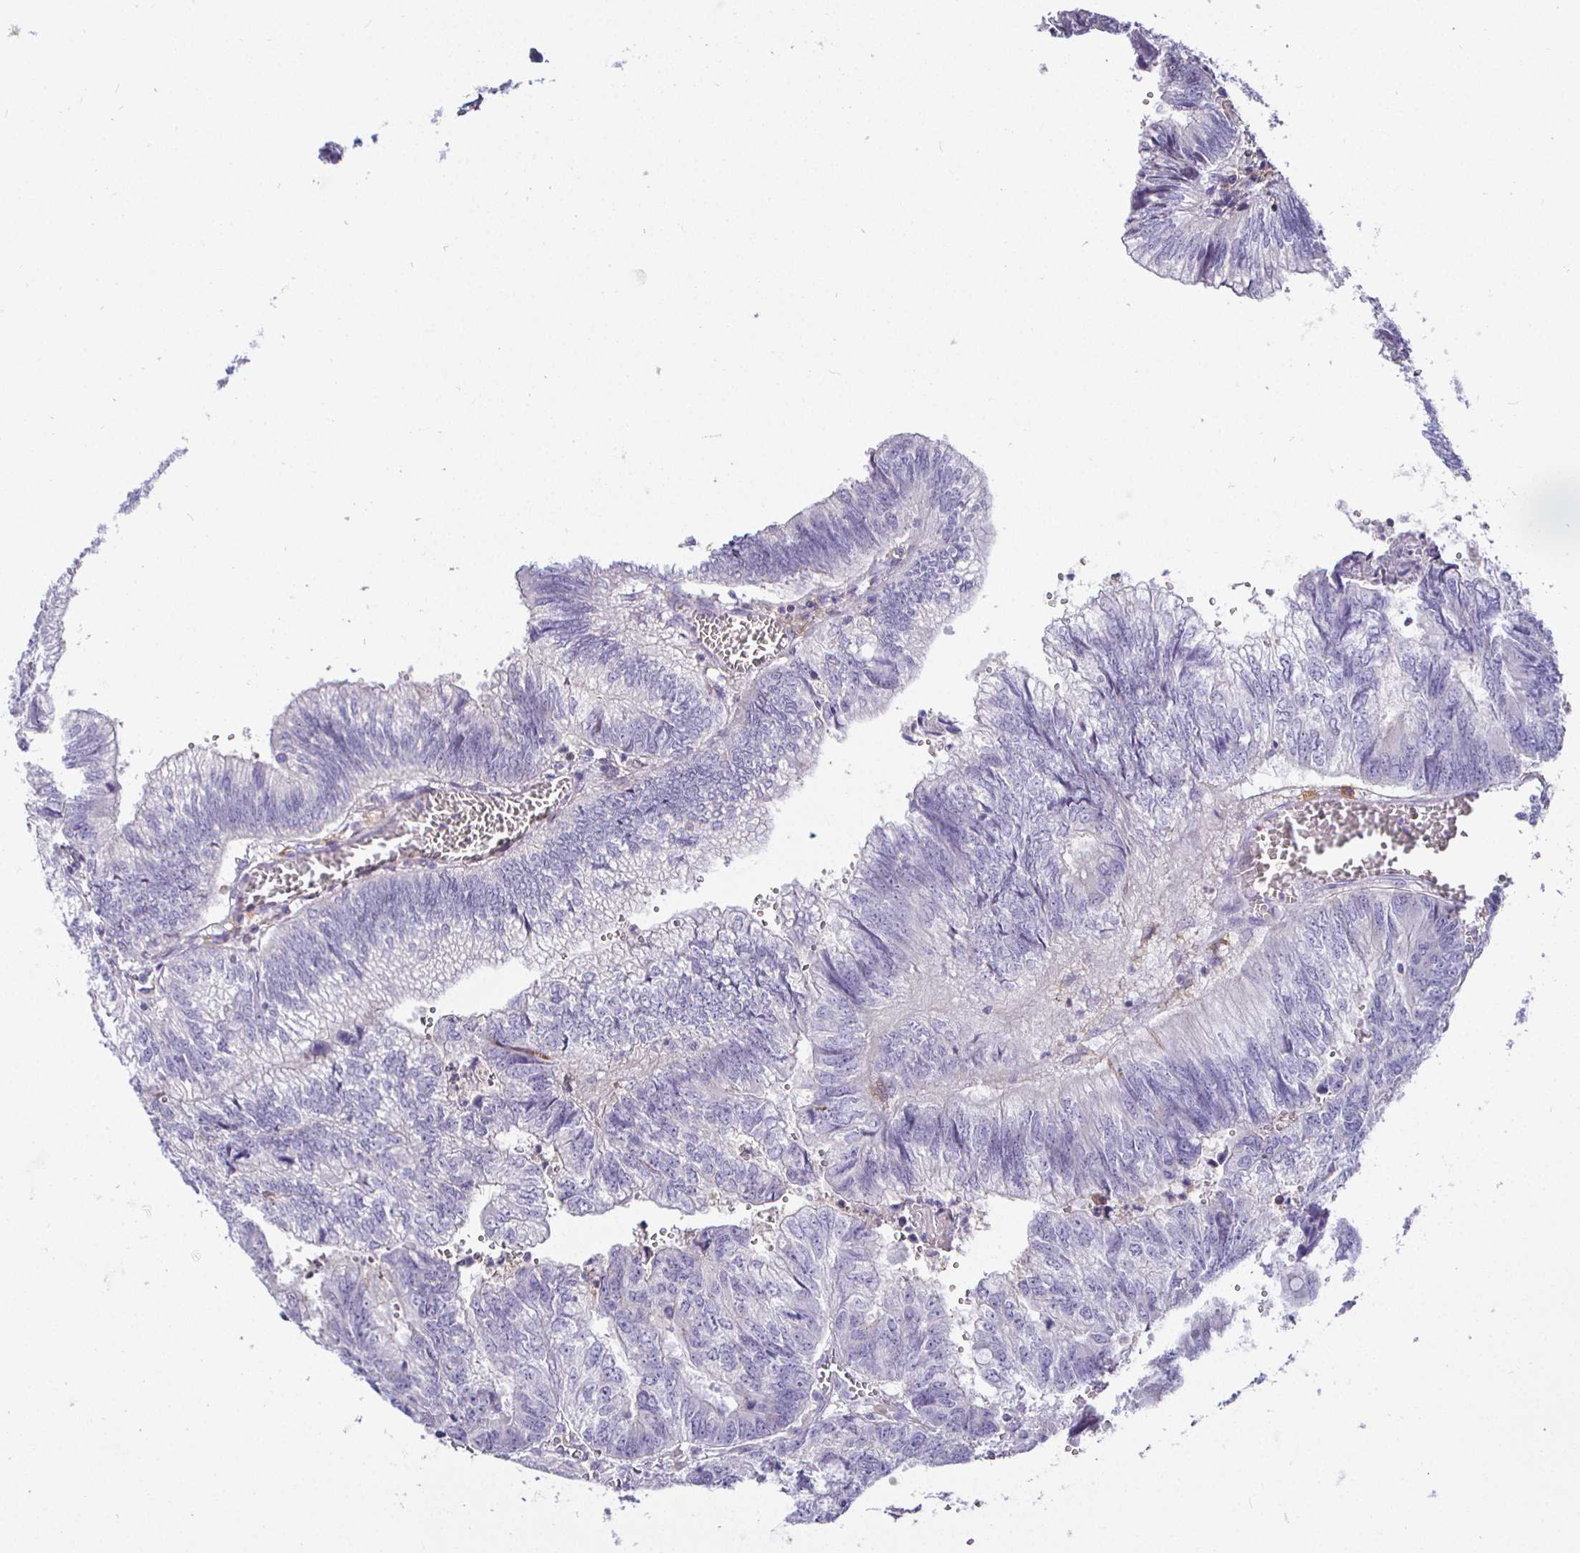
{"staining": {"intensity": "negative", "quantity": "none", "location": "none"}, "tissue": "colorectal cancer", "cell_type": "Tumor cells", "image_type": "cancer", "snomed": [{"axis": "morphology", "description": "Adenocarcinoma, NOS"}, {"axis": "topography", "description": "Colon"}], "caption": "Tumor cells show no significant expression in colorectal cancer (adenocarcinoma). (DAB immunohistochemistry (IHC) with hematoxylin counter stain).", "gene": "SIRPA", "patient": {"sex": "male", "age": 86}}